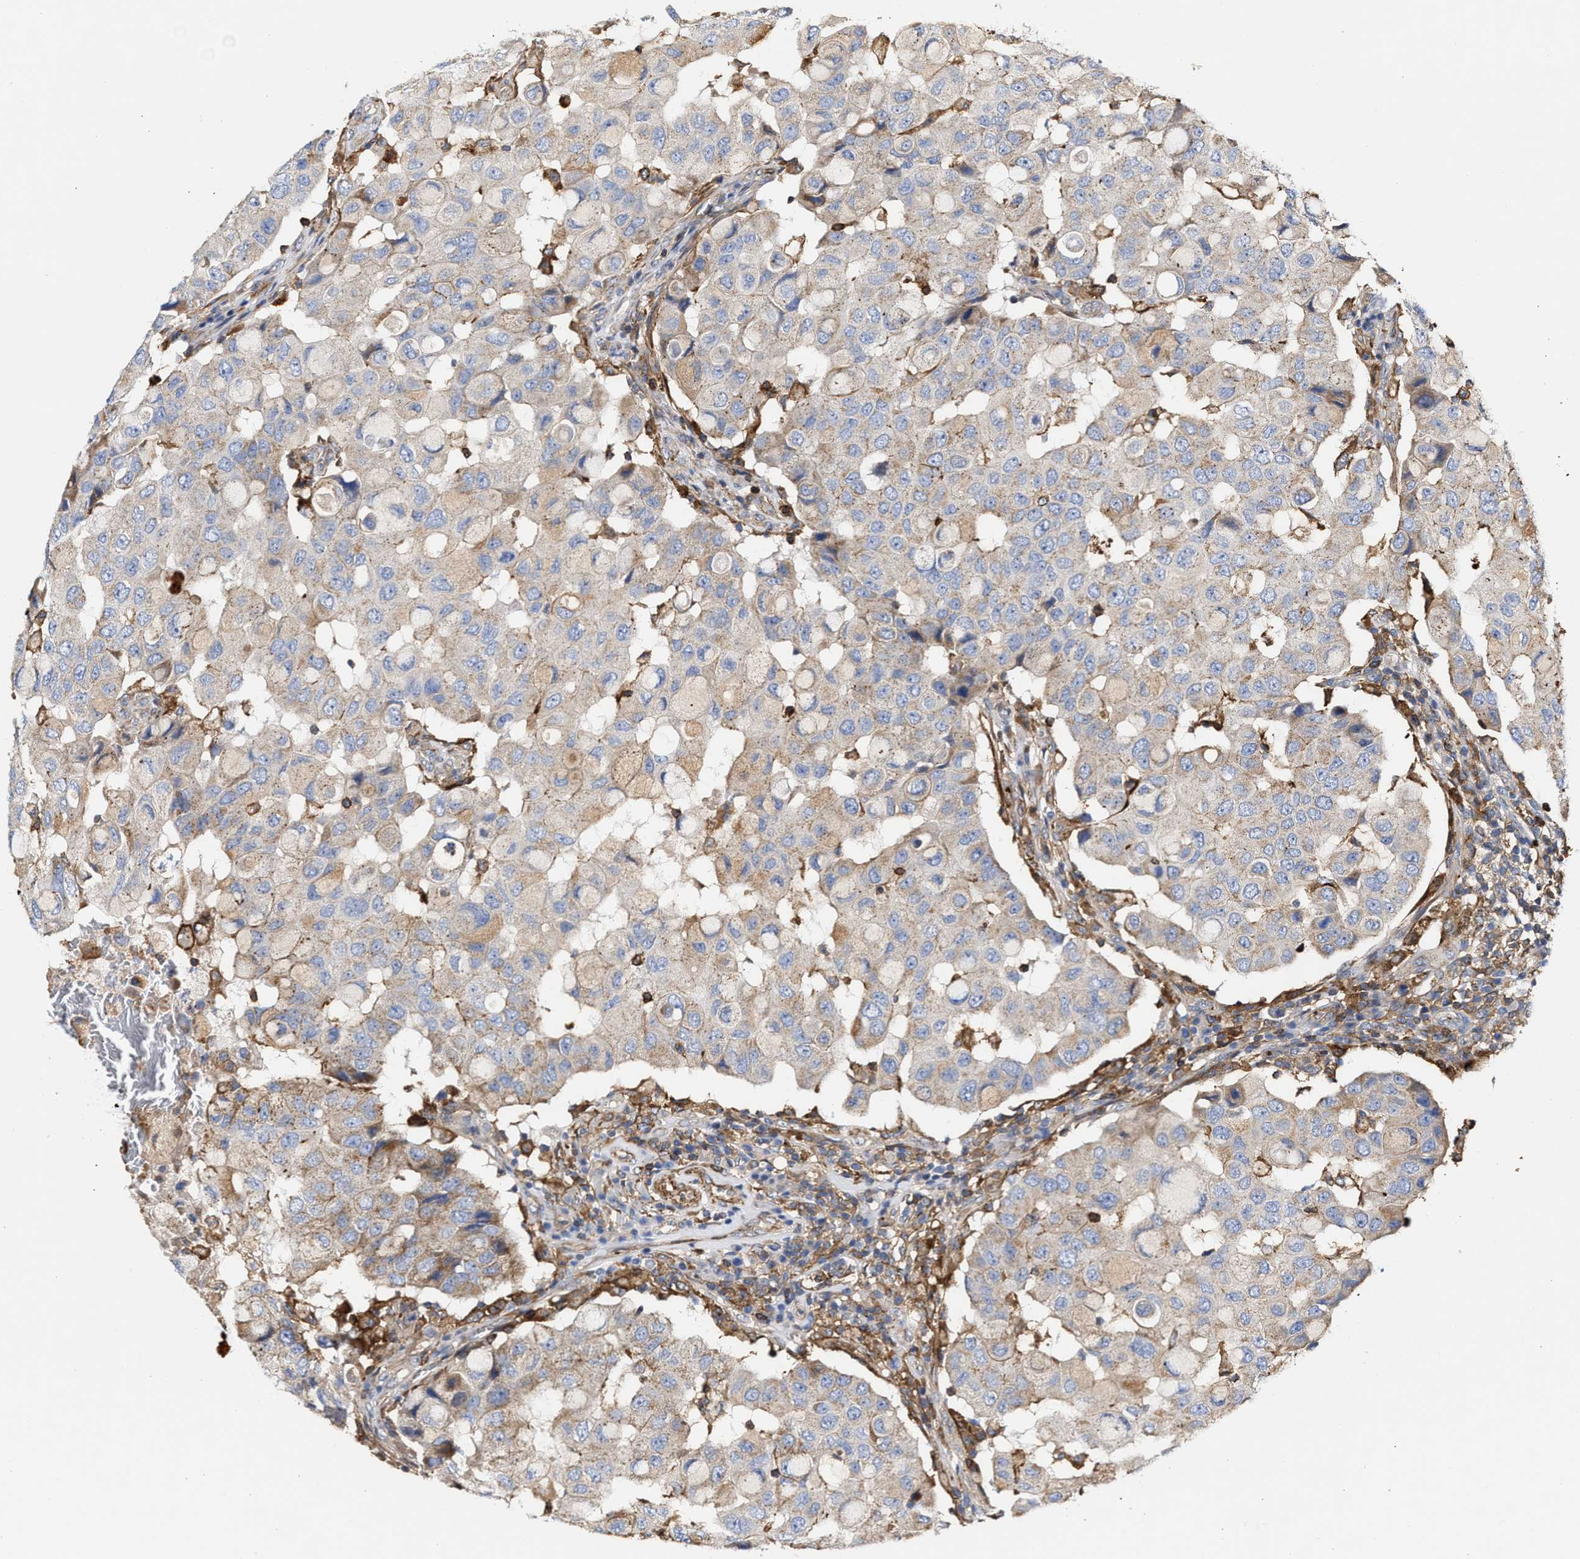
{"staining": {"intensity": "weak", "quantity": "<25%", "location": "cytoplasmic/membranous"}, "tissue": "breast cancer", "cell_type": "Tumor cells", "image_type": "cancer", "snomed": [{"axis": "morphology", "description": "Duct carcinoma"}, {"axis": "topography", "description": "Breast"}], "caption": "This is an IHC micrograph of human breast cancer. There is no positivity in tumor cells.", "gene": "HS3ST5", "patient": {"sex": "female", "age": 27}}